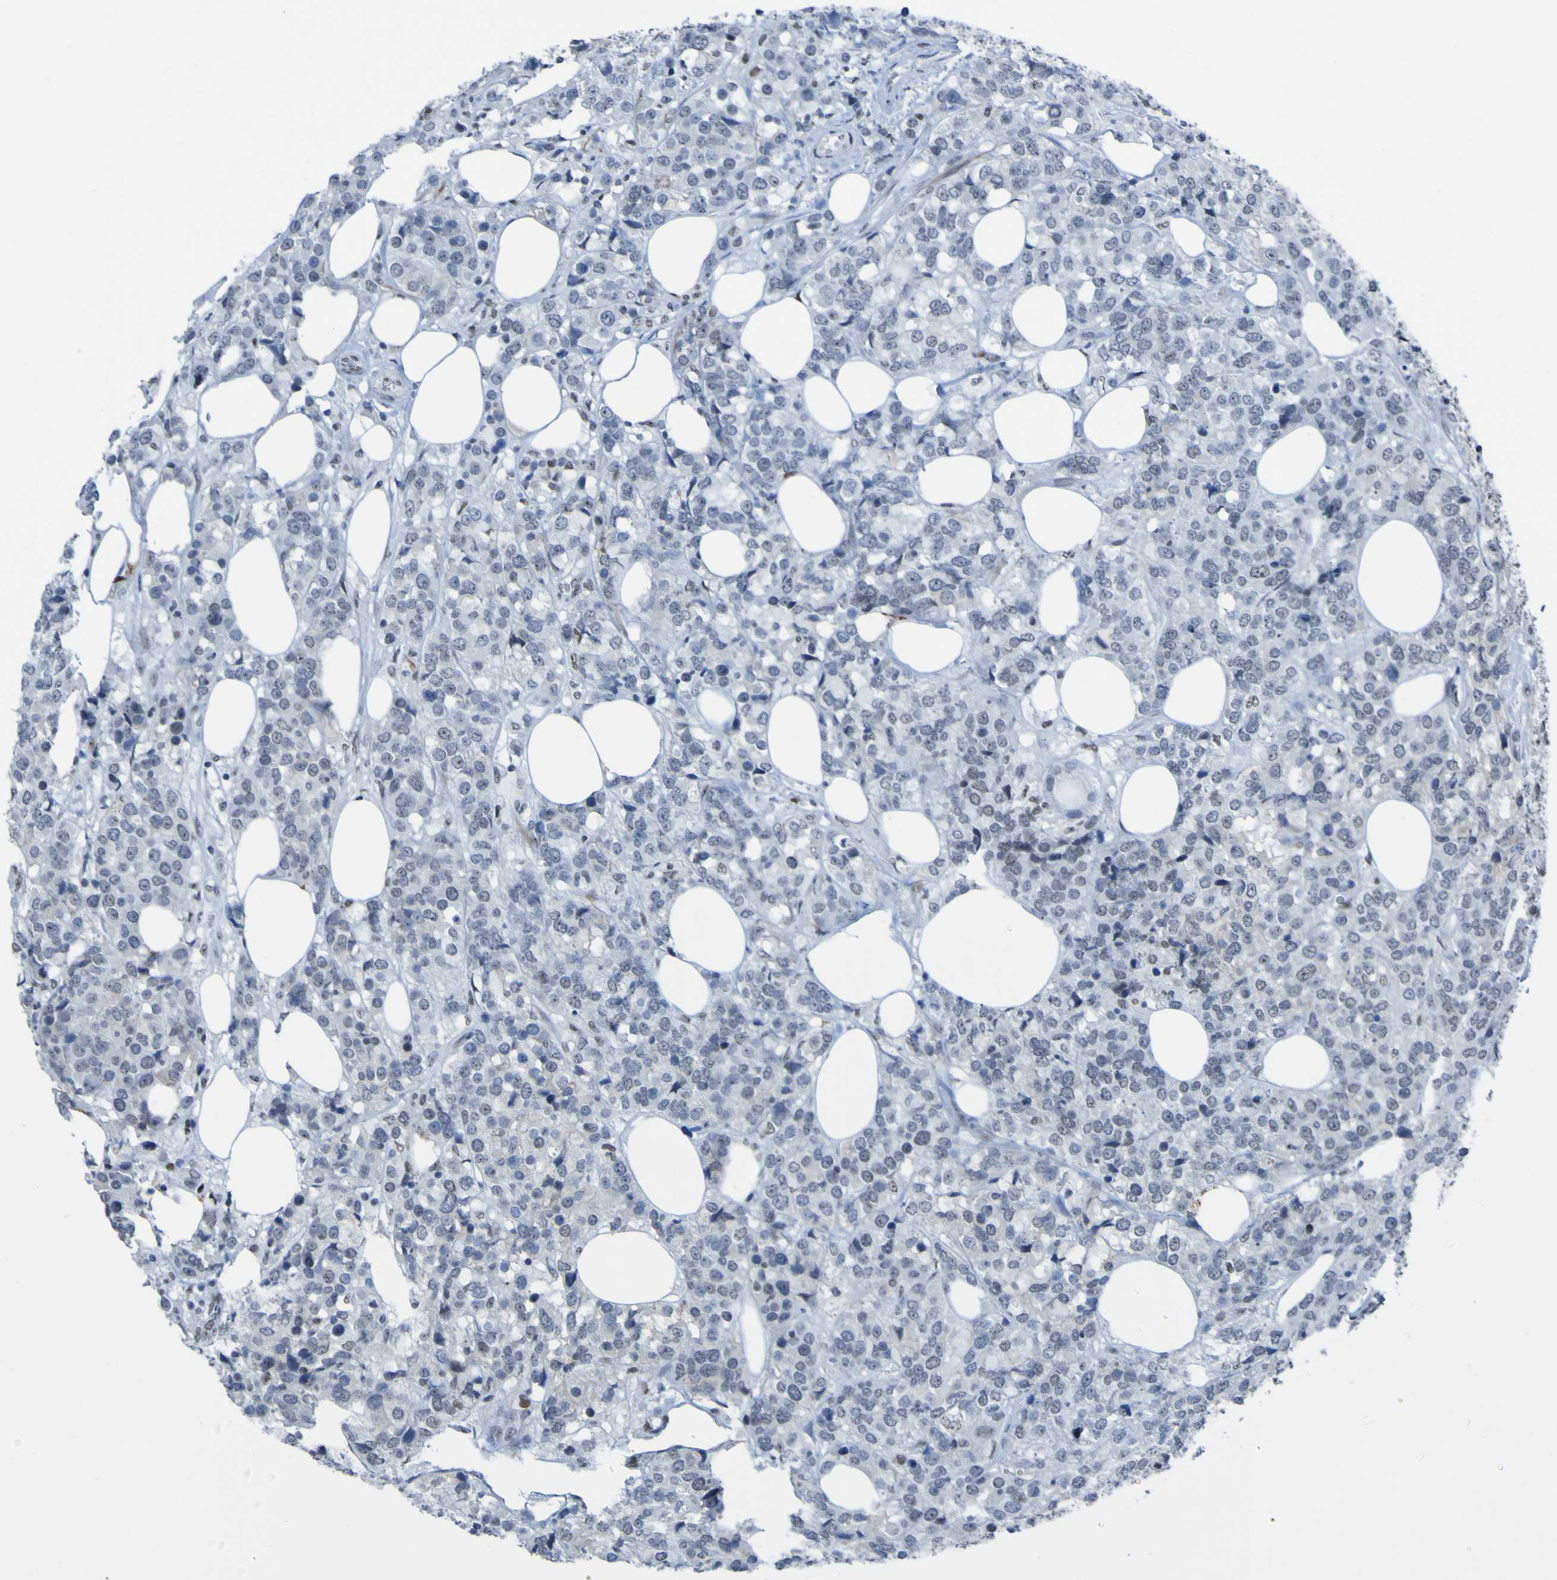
{"staining": {"intensity": "moderate", "quantity": "<25%", "location": "nuclear"}, "tissue": "breast cancer", "cell_type": "Tumor cells", "image_type": "cancer", "snomed": [{"axis": "morphology", "description": "Lobular carcinoma"}, {"axis": "topography", "description": "Breast"}], "caption": "Tumor cells show low levels of moderate nuclear positivity in approximately <25% of cells in human breast cancer (lobular carcinoma). (IHC, brightfield microscopy, high magnification).", "gene": "PHF2", "patient": {"sex": "female", "age": 59}}